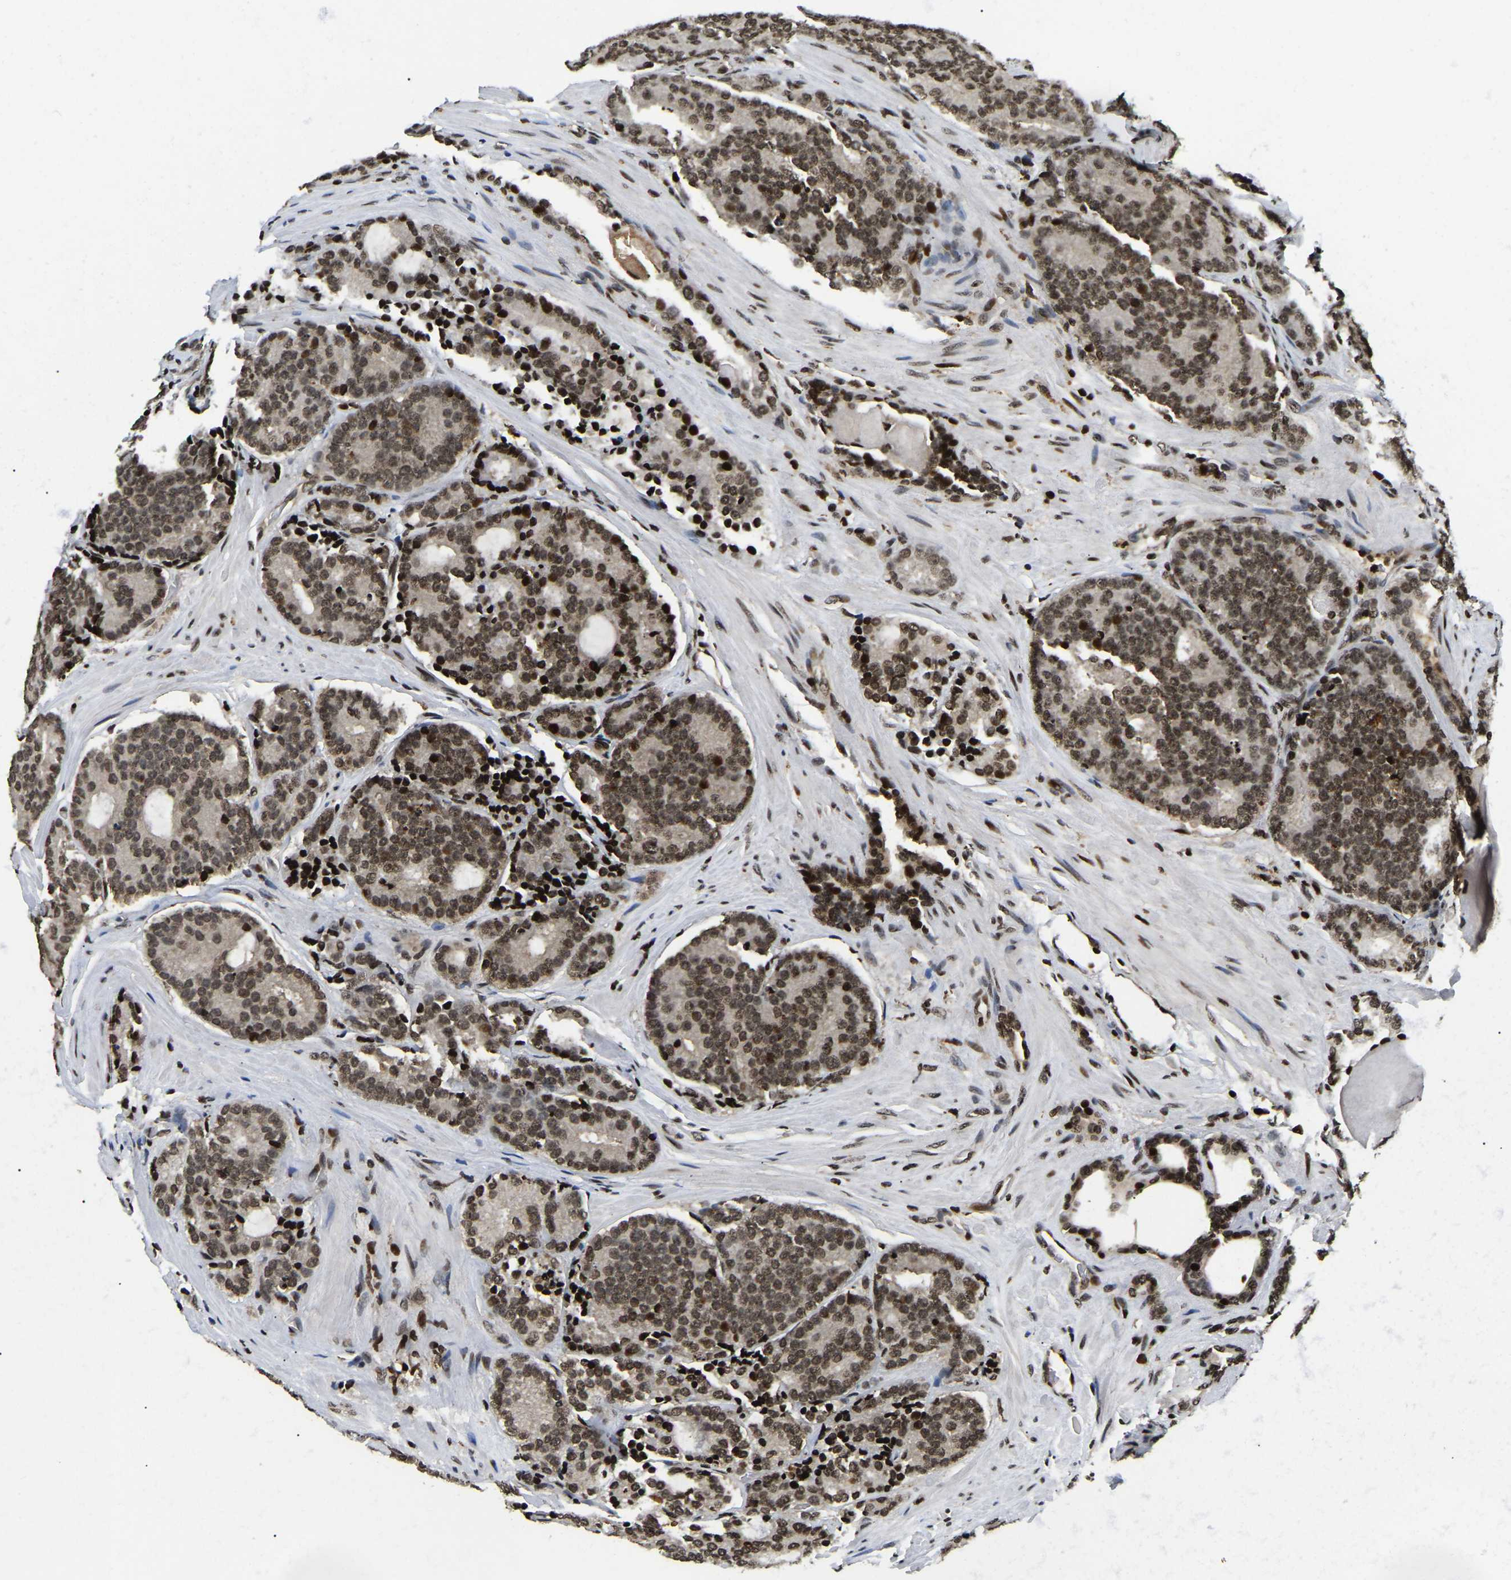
{"staining": {"intensity": "moderate", "quantity": ">75%", "location": "nuclear"}, "tissue": "prostate cancer", "cell_type": "Tumor cells", "image_type": "cancer", "snomed": [{"axis": "morphology", "description": "Adenocarcinoma, High grade"}, {"axis": "topography", "description": "Prostate"}], "caption": "The photomicrograph shows immunohistochemical staining of prostate adenocarcinoma (high-grade). There is moderate nuclear positivity is appreciated in approximately >75% of tumor cells.", "gene": "LRRC61", "patient": {"sex": "male", "age": 61}}